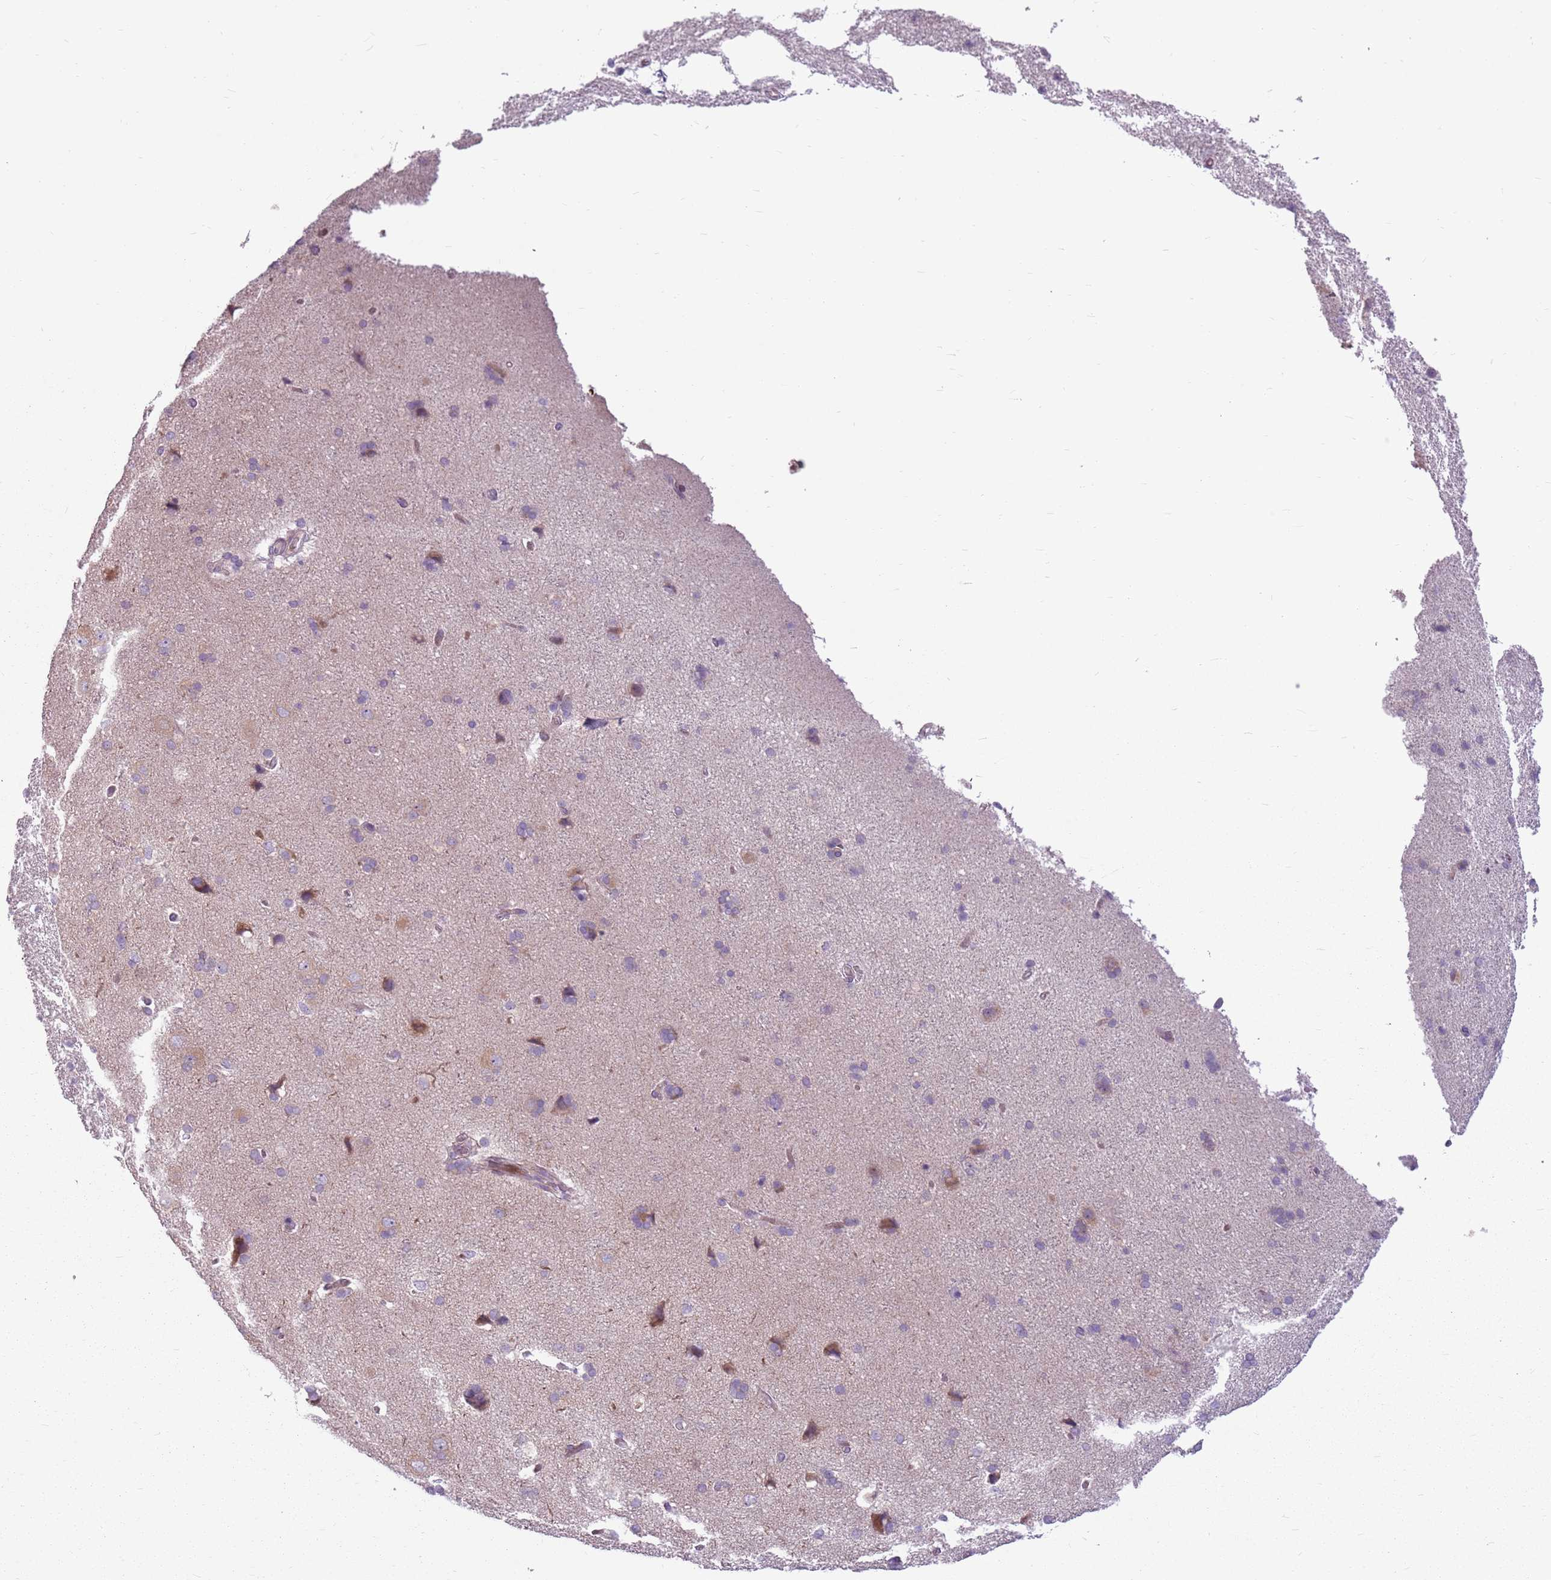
{"staining": {"intensity": "weak", "quantity": "<25%", "location": "cytoplasmic/membranous"}, "tissue": "cerebral cortex", "cell_type": "Endothelial cells", "image_type": "normal", "snomed": [{"axis": "morphology", "description": "Normal tissue, NOS"}, {"axis": "topography", "description": "Cerebral cortex"}], "caption": "Immunohistochemistry (IHC) histopathology image of benign cerebral cortex: cerebral cortex stained with DAB reveals no significant protein positivity in endothelial cells.", "gene": "HSPA14", "patient": {"sex": "male", "age": 62}}